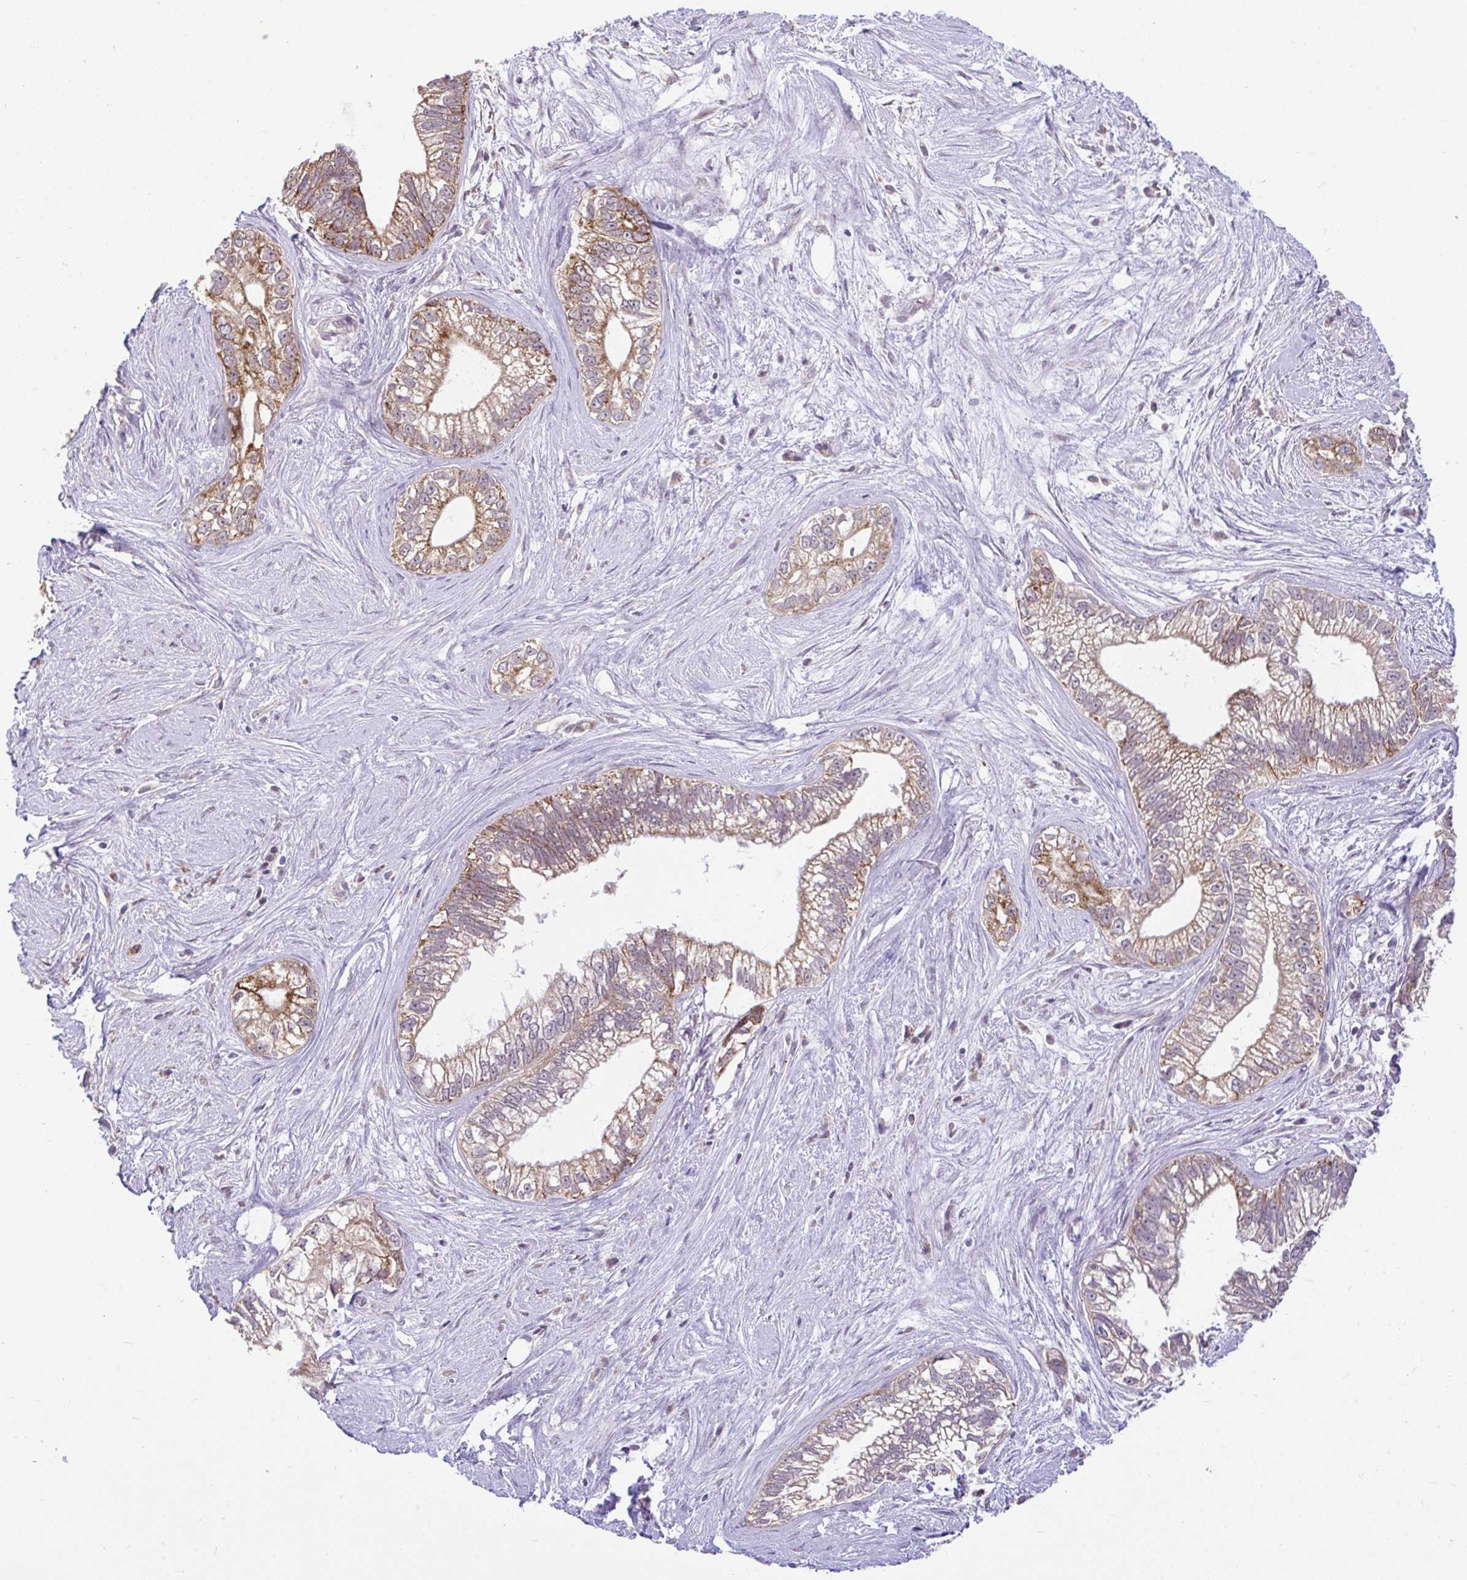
{"staining": {"intensity": "strong", "quantity": "25%-75%", "location": "cytoplasmic/membranous"}, "tissue": "pancreatic cancer", "cell_type": "Tumor cells", "image_type": "cancer", "snomed": [{"axis": "morphology", "description": "Adenocarcinoma, NOS"}, {"axis": "topography", "description": "Pancreas"}], "caption": "A brown stain labels strong cytoplasmic/membranous staining of a protein in human pancreatic adenocarcinoma tumor cells. (Stains: DAB (3,3'-diaminobenzidine) in brown, nuclei in blue, Microscopy: brightfield microscopy at high magnification).", "gene": "PYCR2", "patient": {"sex": "male", "age": 70}}